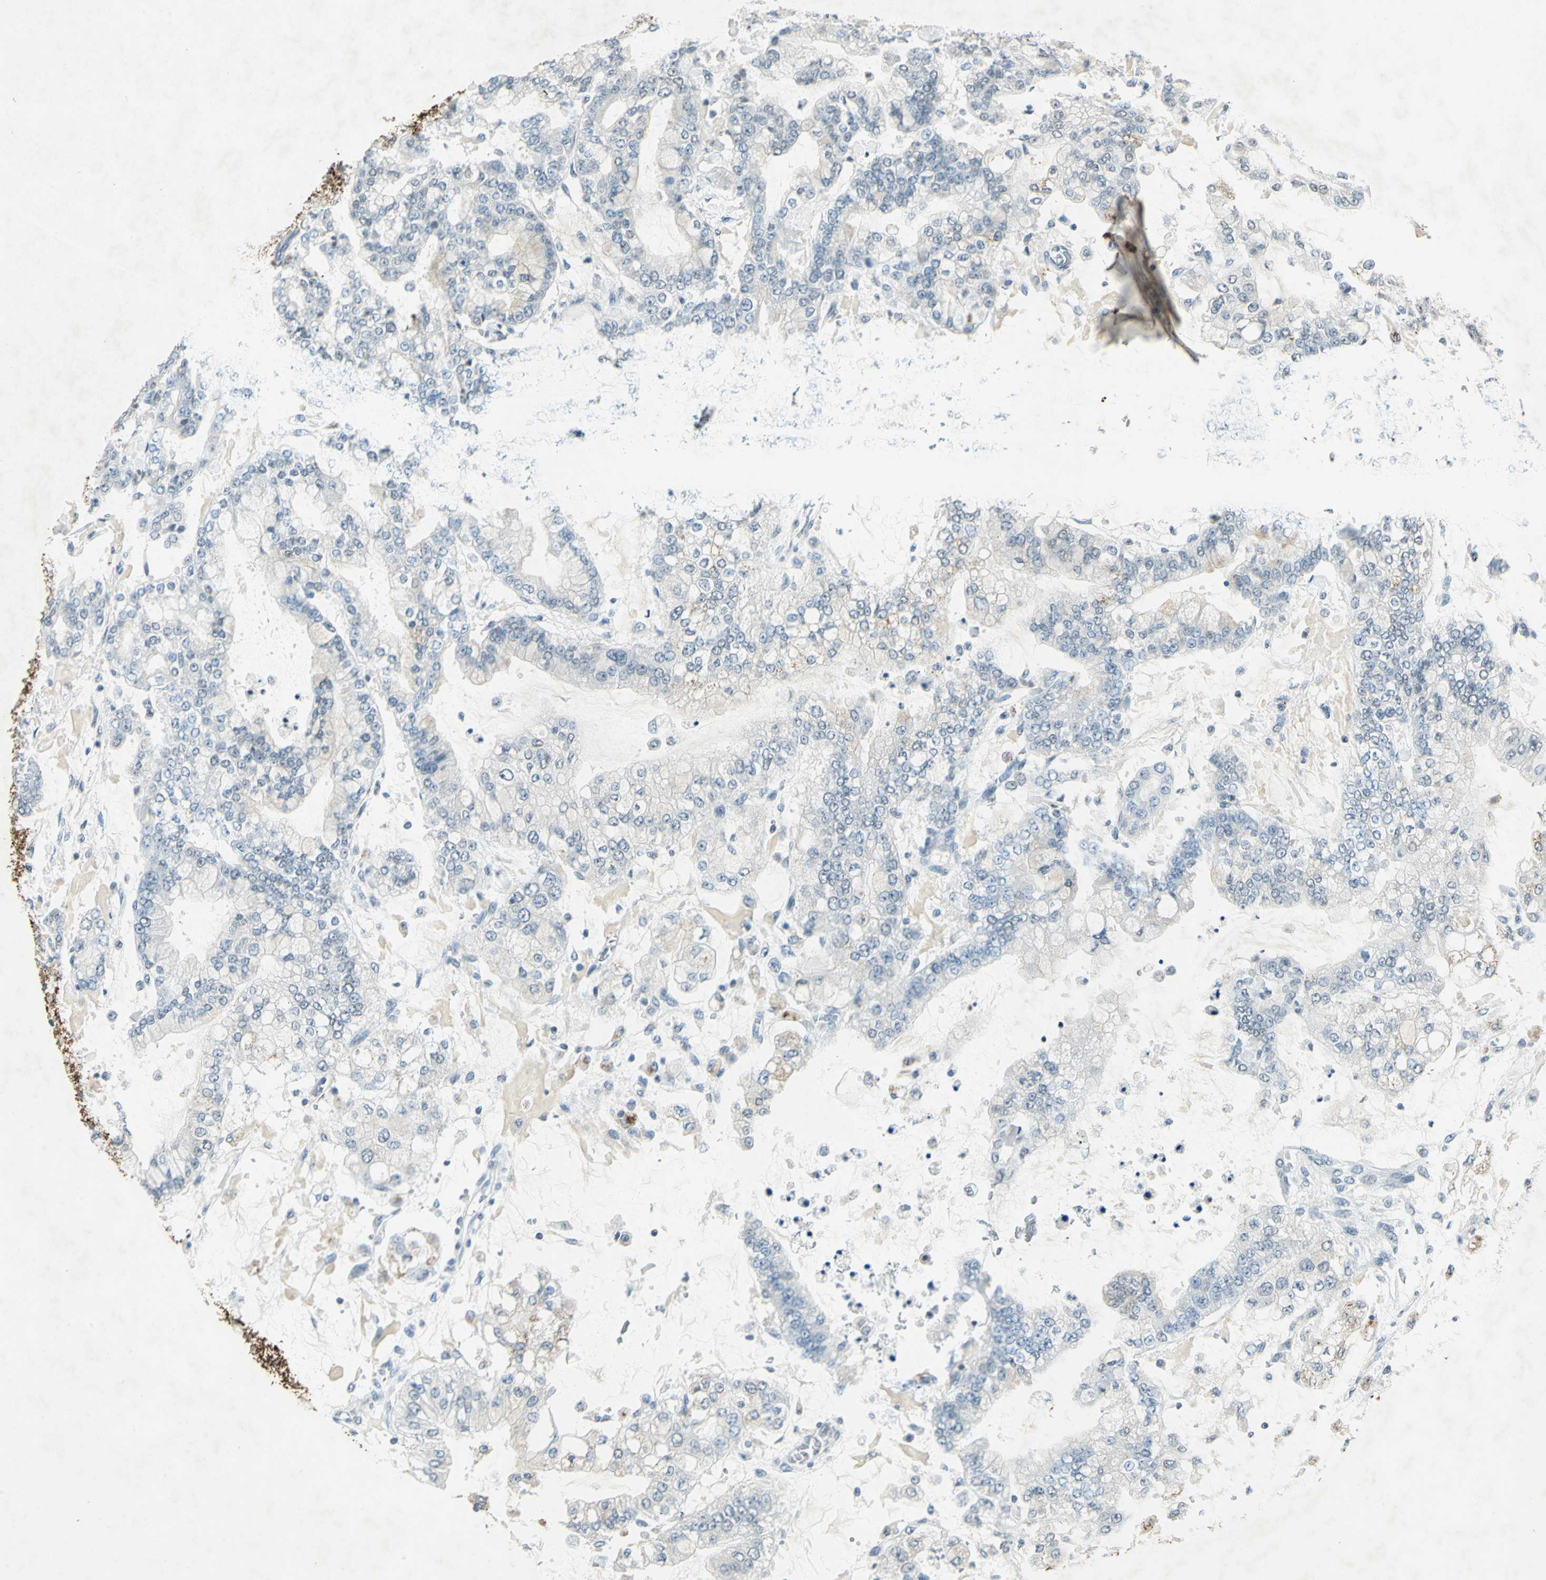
{"staining": {"intensity": "negative", "quantity": "none", "location": "none"}, "tissue": "stomach cancer", "cell_type": "Tumor cells", "image_type": "cancer", "snomed": [{"axis": "morphology", "description": "Adenocarcinoma, NOS"}, {"axis": "topography", "description": "Stomach"}], "caption": "The photomicrograph displays no staining of tumor cells in adenocarcinoma (stomach). The staining is performed using DAB (3,3'-diaminobenzidine) brown chromogen with nuclei counter-stained in using hematoxylin.", "gene": "CAMK2B", "patient": {"sex": "male", "age": 76}}